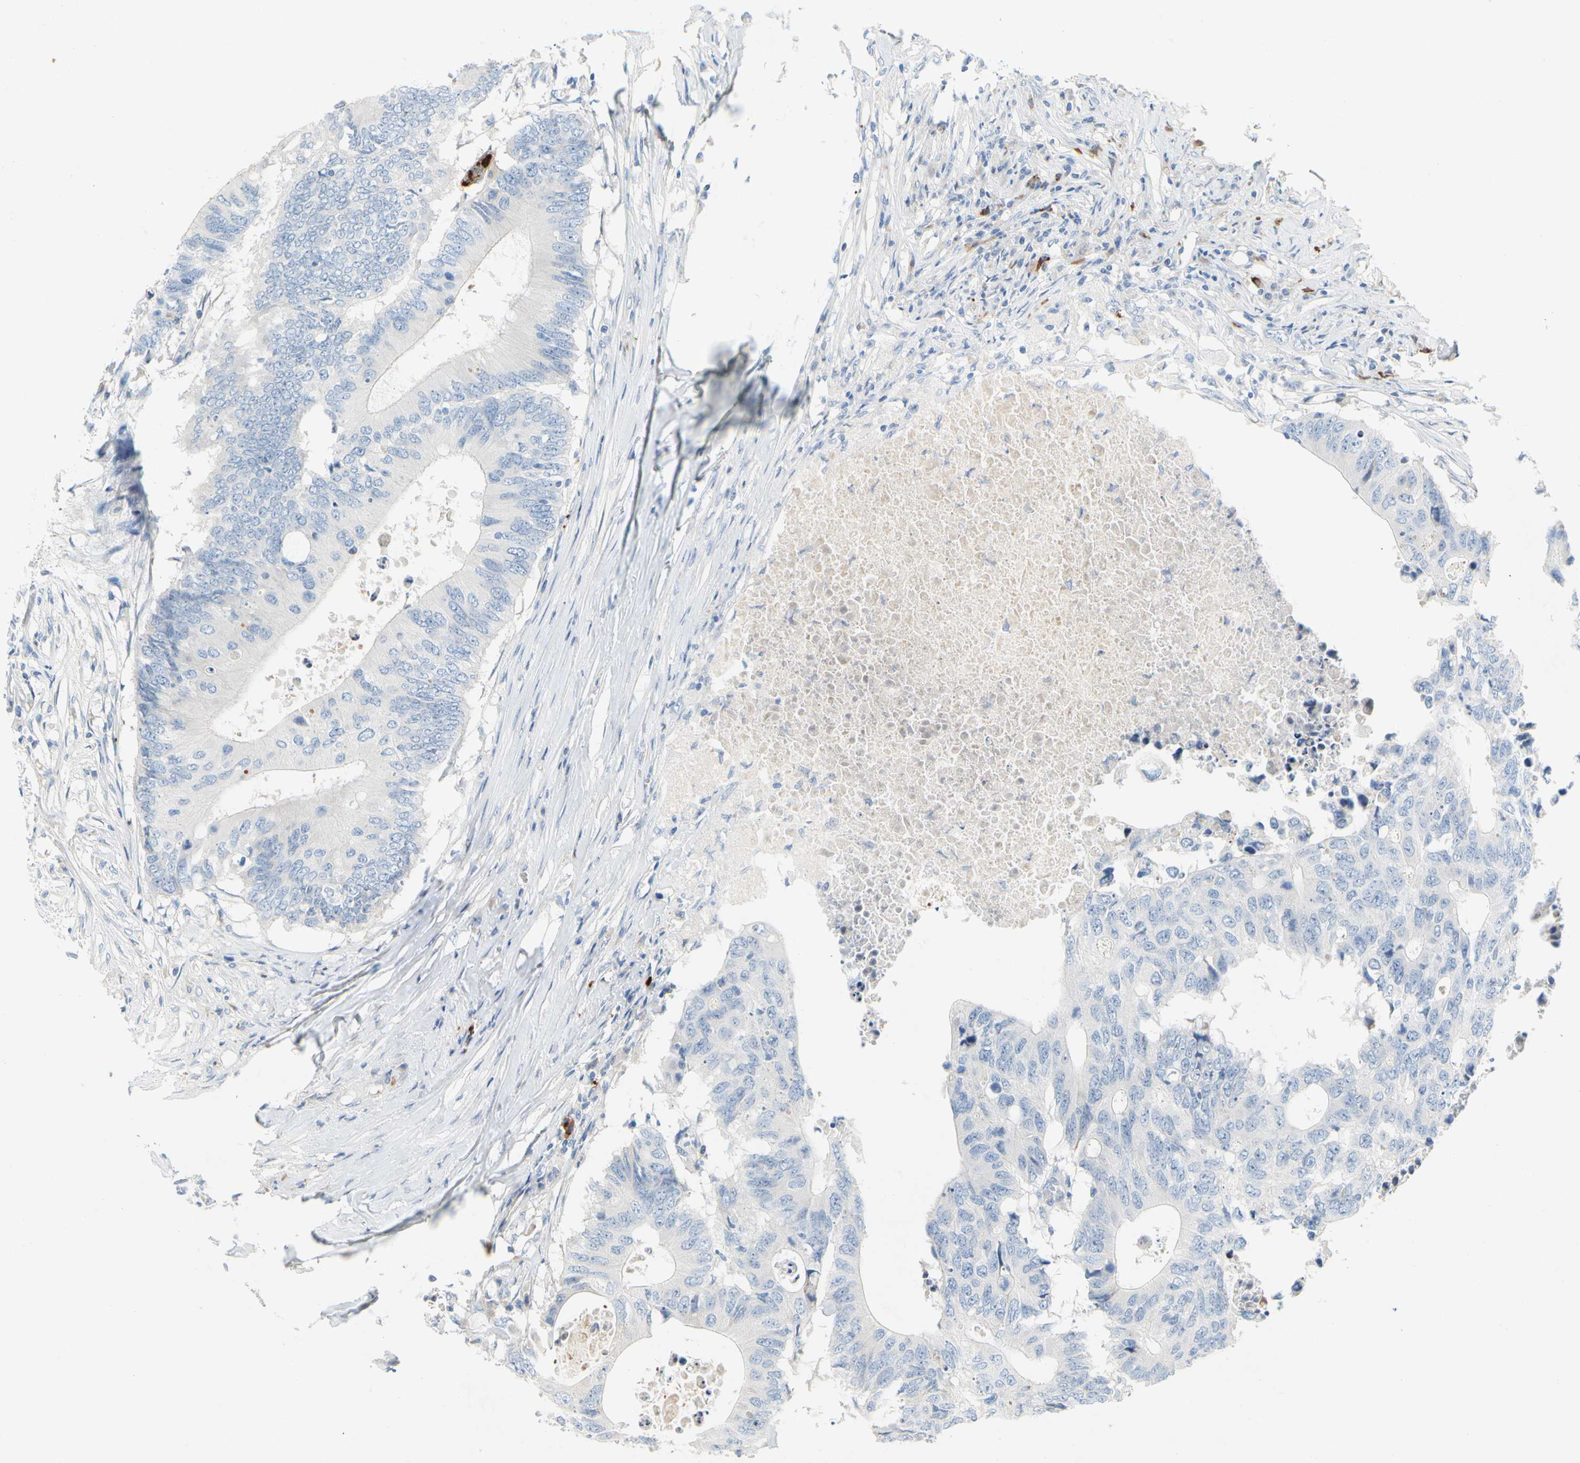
{"staining": {"intensity": "negative", "quantity": "none", "location": "none"}, "tissue": "colorectal cancer", "cell_type": "Tumor cells", "image_type": "cancer", "snomed": [{"axis": "morphology", "description": "Adenocarcinoma, NOS"}, {"axis": "topography", "description": "Colon"}], "caption": "There is no significant positivity in tumor cells of colorectal cancer.", "gene": "PPBP", "patient": {"sex": "male", "age": 71}}